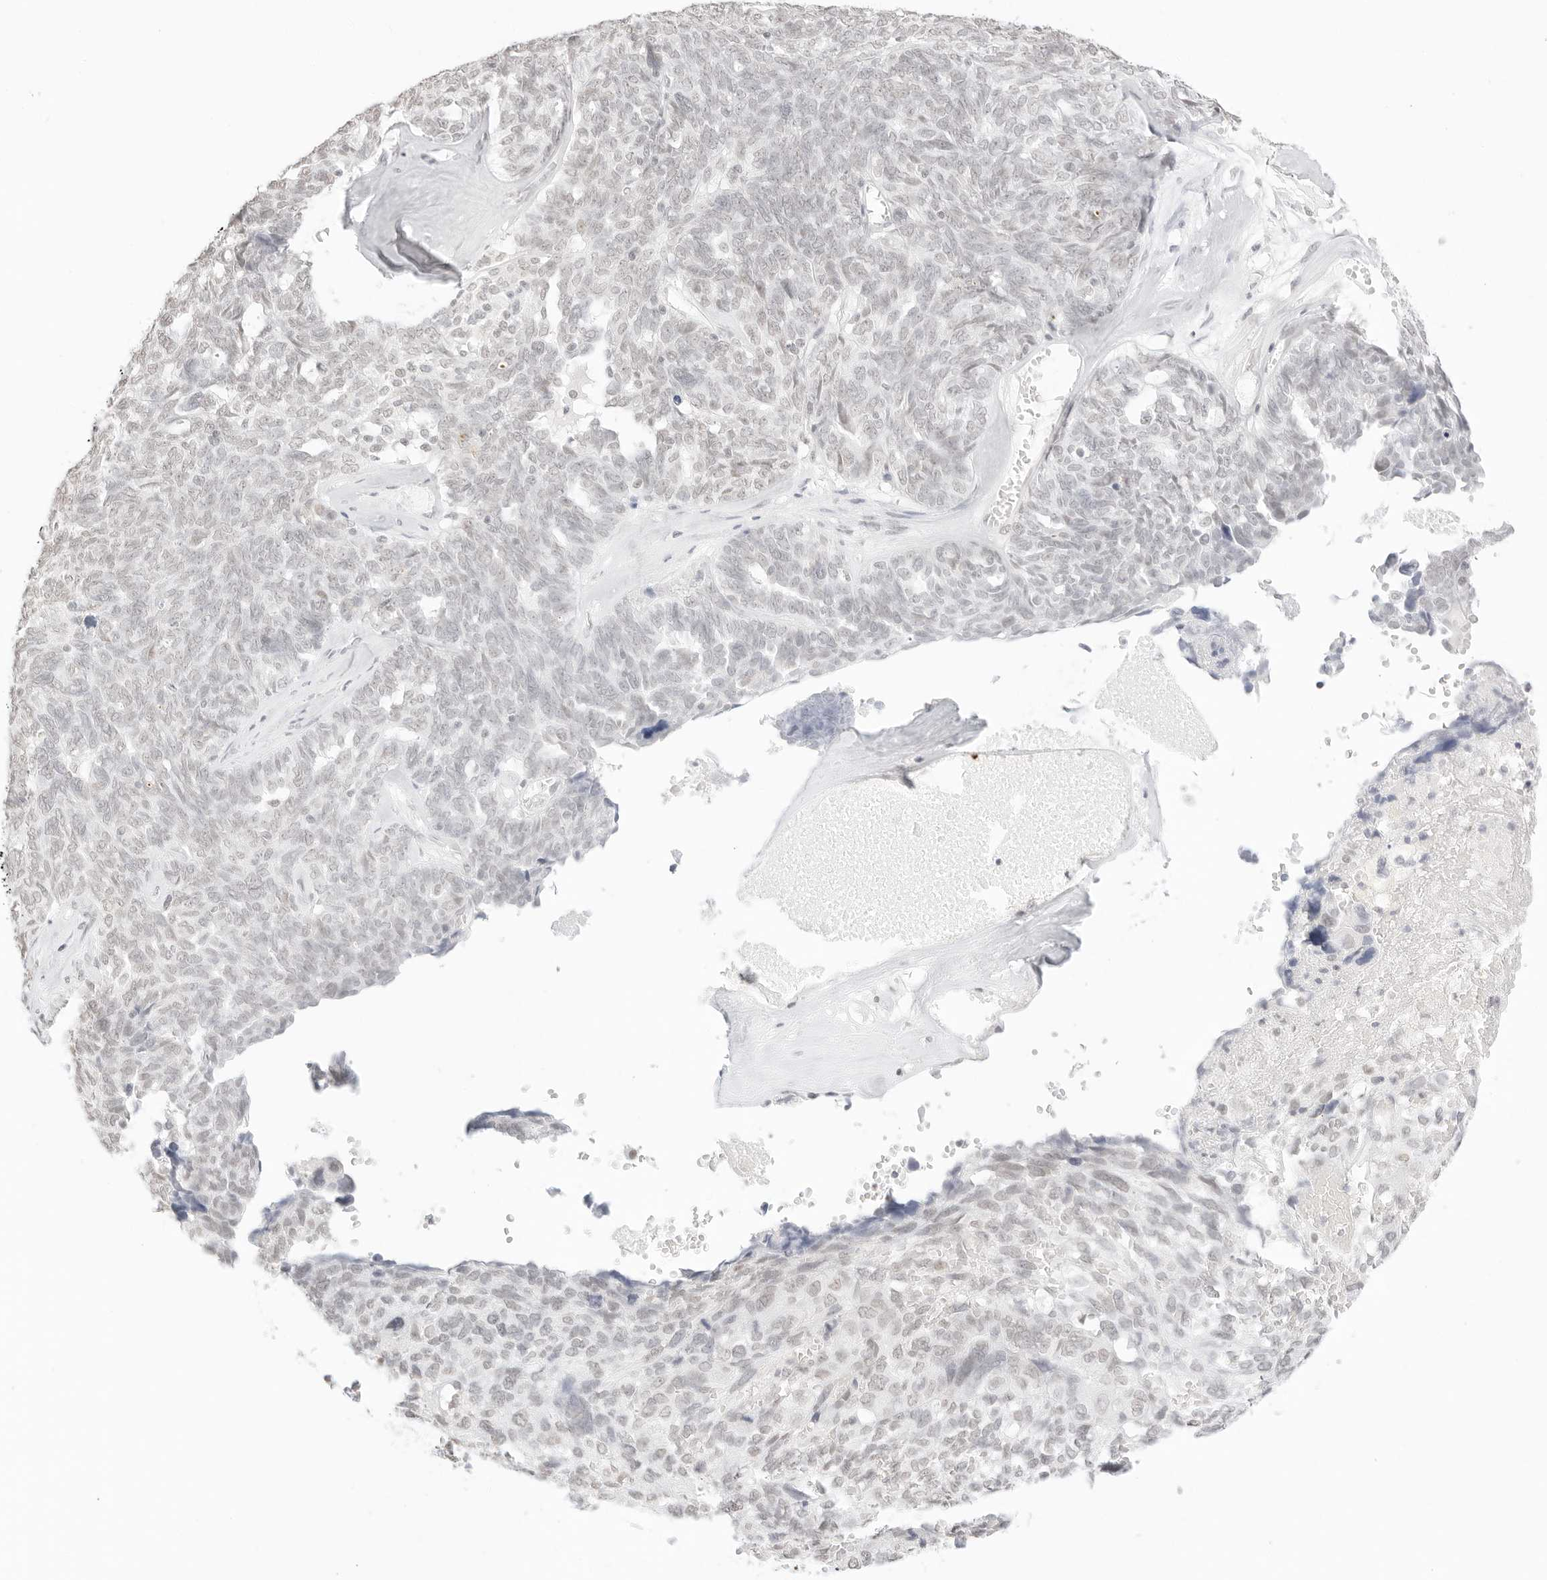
{"staining": {"intensity": "weak", "quantity": "25%-75%", "location": "nuclear"}, "tissue": "ovarian cancer", "cell_type": "Tumor cells", "image_type": "cancer", "snomed": [{"axis": "morphology", "description": "Cystadenocarcinoma, serous, NOS"}, {"axis": "topography", "description": "Ovary"}], "caption": "An immunohistochemistry photomicrograph of neoplastic tissue is shown. Protein staining in brown highlights weak nuclear positivity in serous cystadenocarcinoma (ovarian) within tumor cells.", "gene": "FBLN5", "patient": {"sex": "female", "age": 79}}